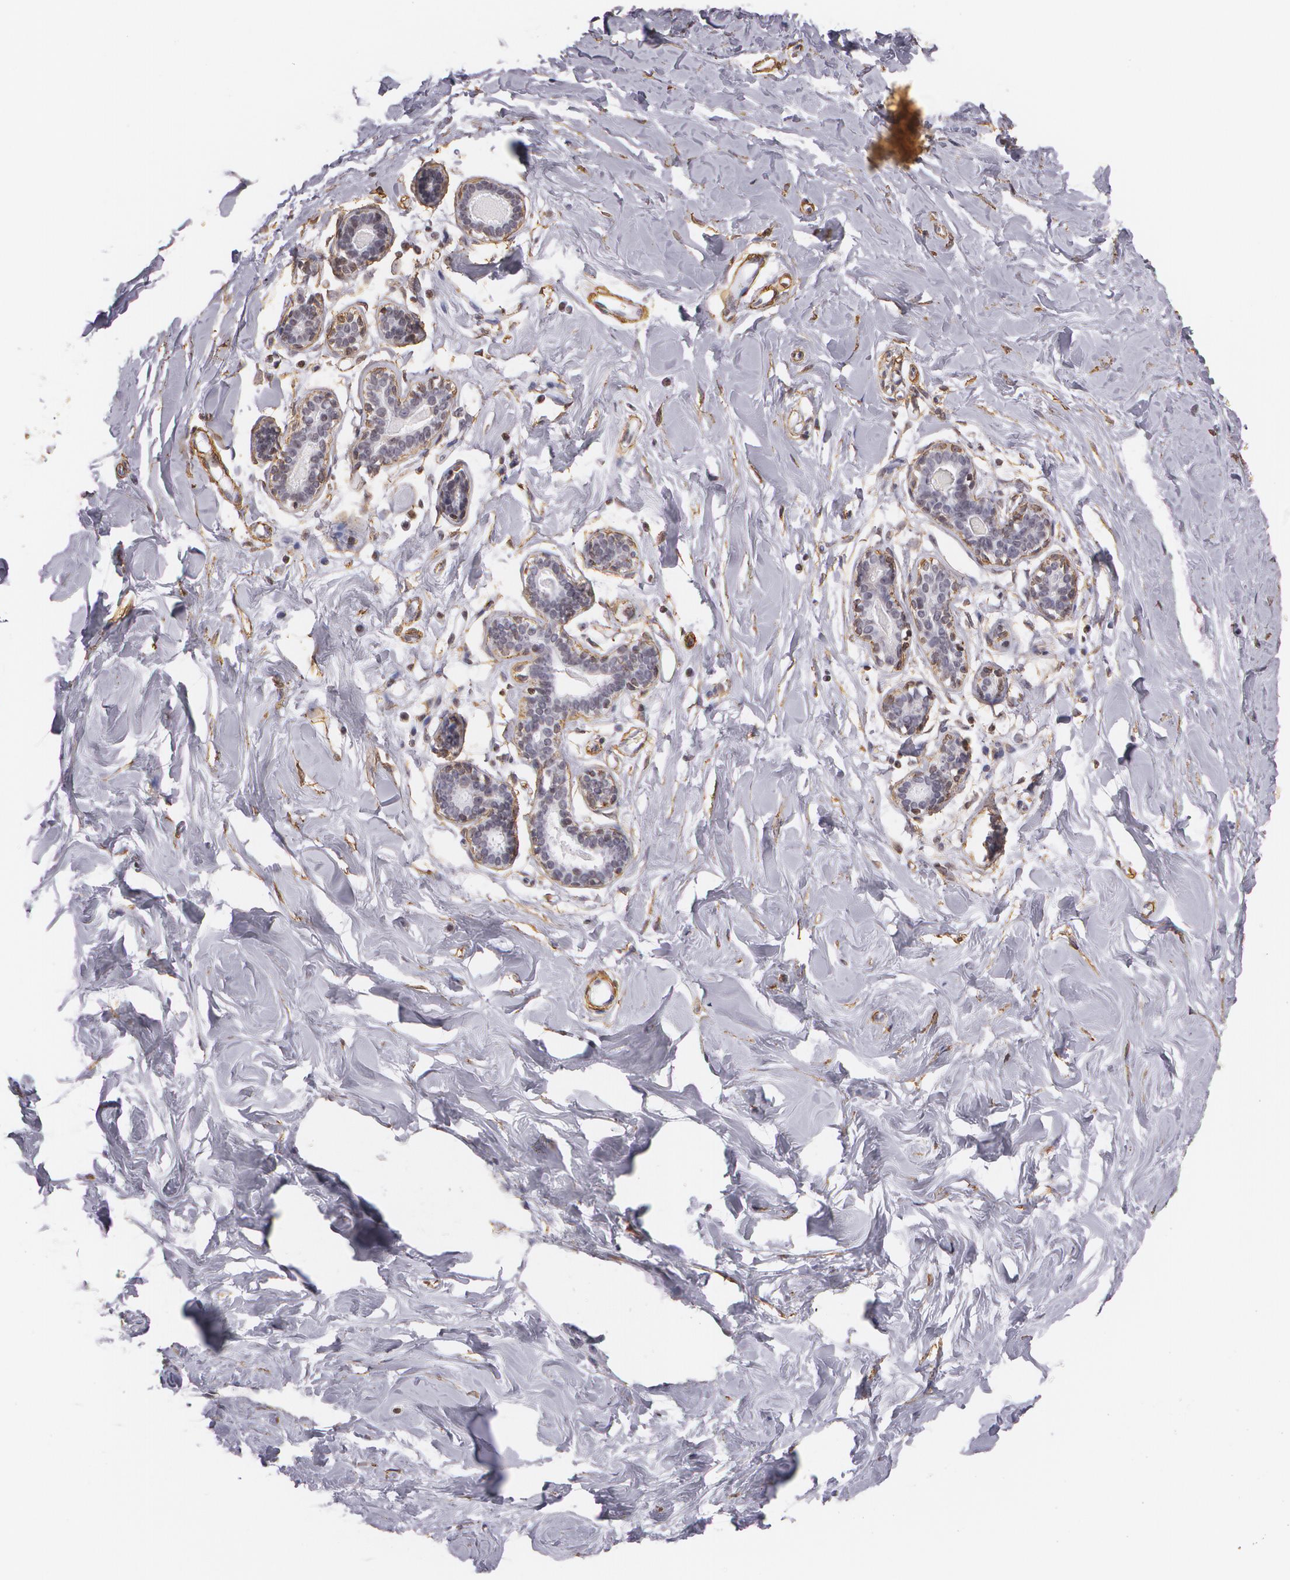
{"staining": {"intensity": "negative", "quantity": "none", "location": "none"}, "tissue": "breast", "cell_type": "Adipocytes", "image_type": "normal", "snomed": [{"axis": "morphology", "description": "Normal tissue, NOS"}, {"axis": "topography", "description": "Breast"}], "caption": "An immunohistochemistry (IHC) photomicrograph of unremarkable breast is shown. There is no staining in adipocytes of breast. The staining was performed using DAB to visualize the protein expression in brown, while the nuclei were stained in blue with hematoxylin (Magnification: 20x).", "gene": "VAMP1", "patient": {"sex": "female", "age": 23}}